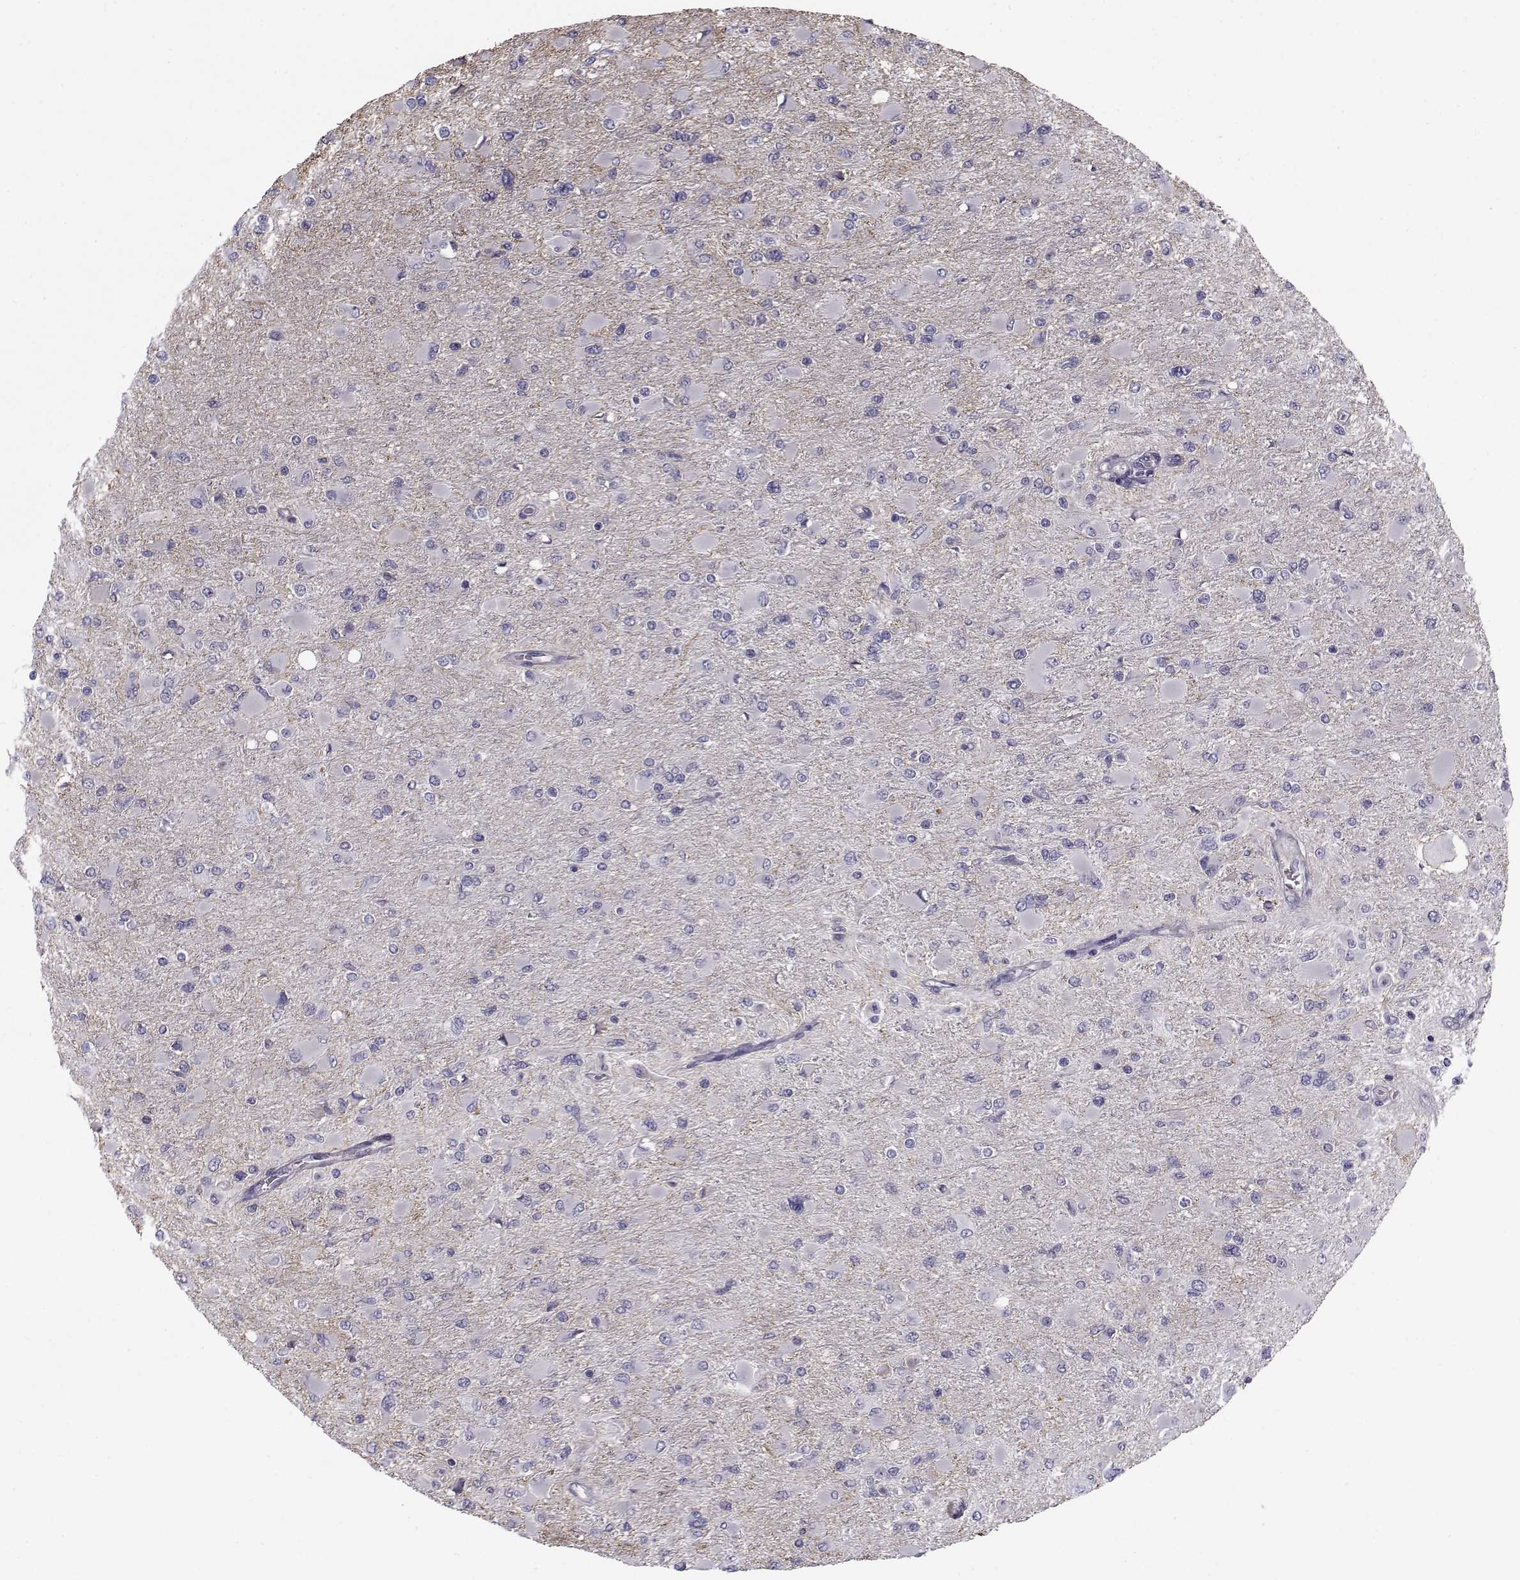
{"staining": {"intensity": "negative", "quantity": "none", "location": "none"}, "tissue": "glioma", "cell_type": "Tumor cells", "image_type": "cancer", "snomed": [{"axis": "morphology", "description": "Glioma, malignant, High grade"}, {"axis": "topography", "description": "Cerebral cortex"}], "caption": "Protein analysis of malignant glioma (high-grade) demonstrates no significant expression in tumor cells. (DAB (3,3'-diaminobenzidine) IHC with hematoxylin counter stain).", "gene": "LRRC27", "patient": {"sex": "female", "age": 36}}